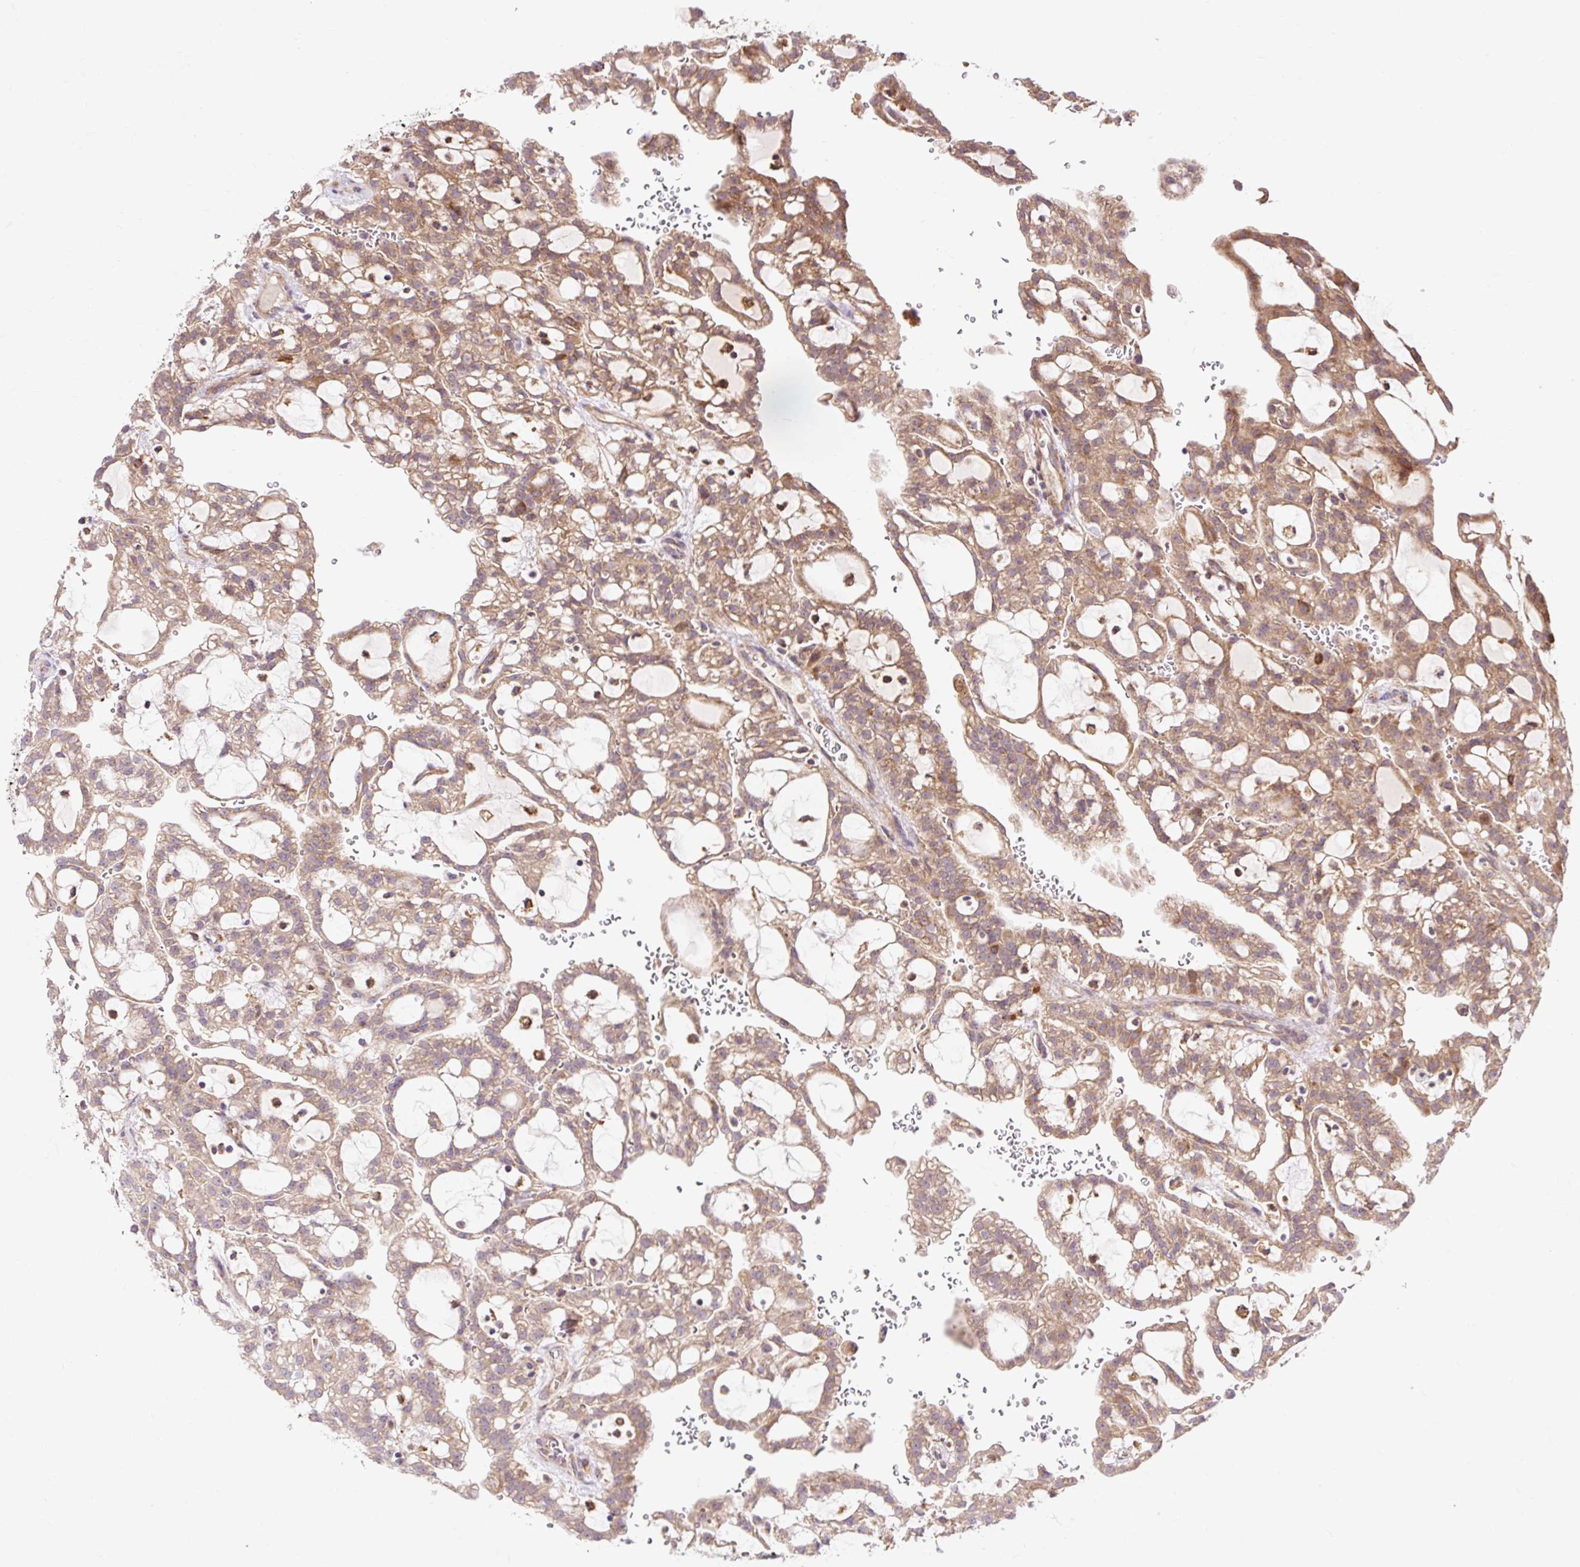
{"staining": {"intensity": "moderate", "quantity": ">75%", "location": "cytoplasmic/membranous"}, "tissue": "renal cancer", "cell_type": "Tumor cells", "image_type": "cancer", "snomed": [{"axis": "morphology", "description": "Adenocarcinoma, NOS"}, {"axis": "topography", "description": "Kidney"}], "caption": "Adenocarcinoma (renal) stained with a protein marker displays moderate staining in tumor cells.", "gene": "TRIAP1", "patient": {"sex": "male", "age": 63}}